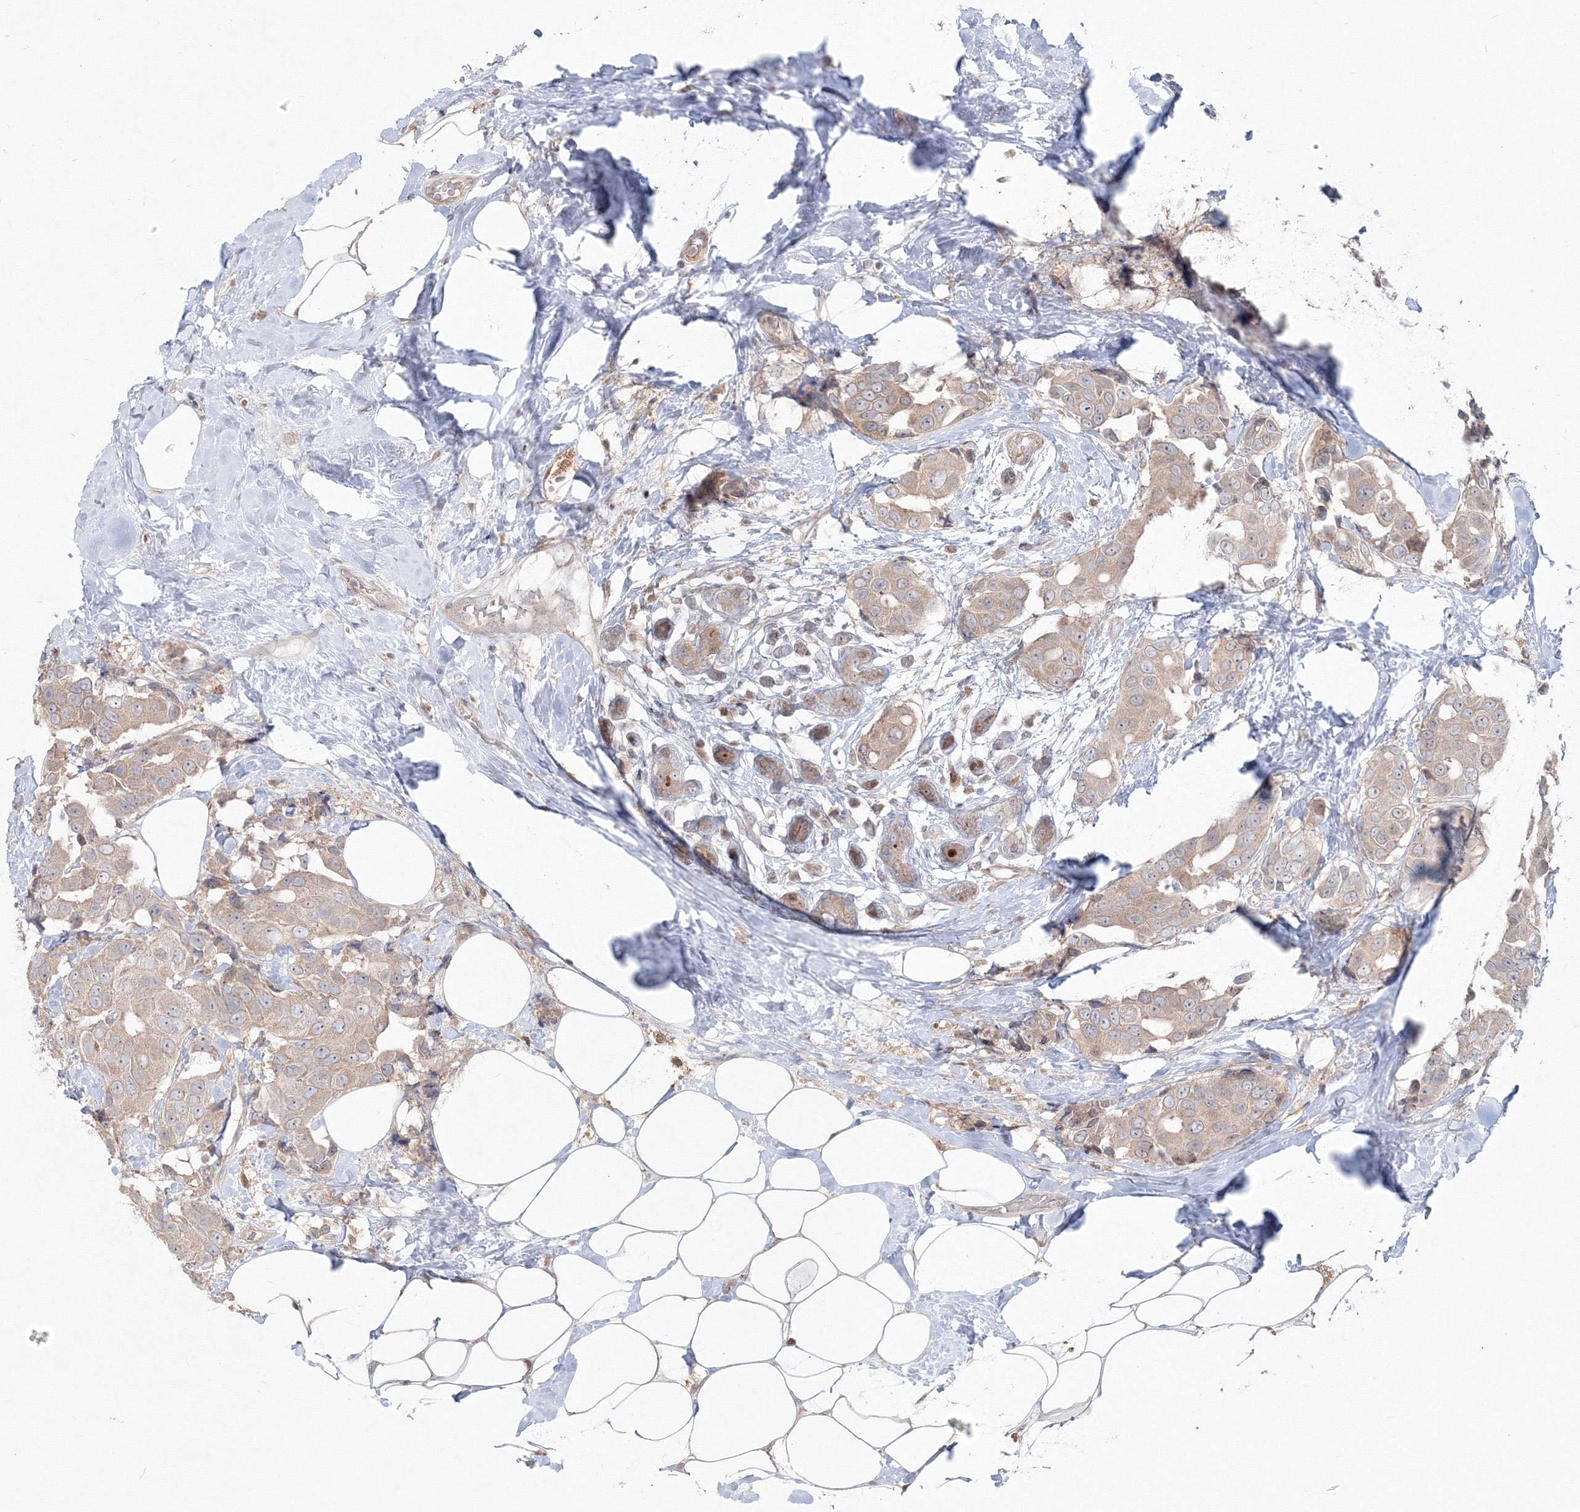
{"staining": {"intensity": "weak", "quantity": "25%-75%", "location": "cytoplasmic/membranous"}, "tissue": "breast cancer", "cell_type": "Tumor cells", "image_type": "cancer", "snomed": [{"axis": "morphology", "description": "Normal tissue, NOS"}, {"axis": "morphology", "description": "Duct carcinoma"}, {"axis": "topography", "description": "Breast"}], "caption": "IHC (DAB (3,3'-diaminobenzidine)) staining of intraductal carcinoma (breast) demonstrates weak cytoplasmic/membranous protein expression in about 25%-75% of tumor cells.", "gene": "MKRN2", "patient": {"sex": "female", "age": 39}}